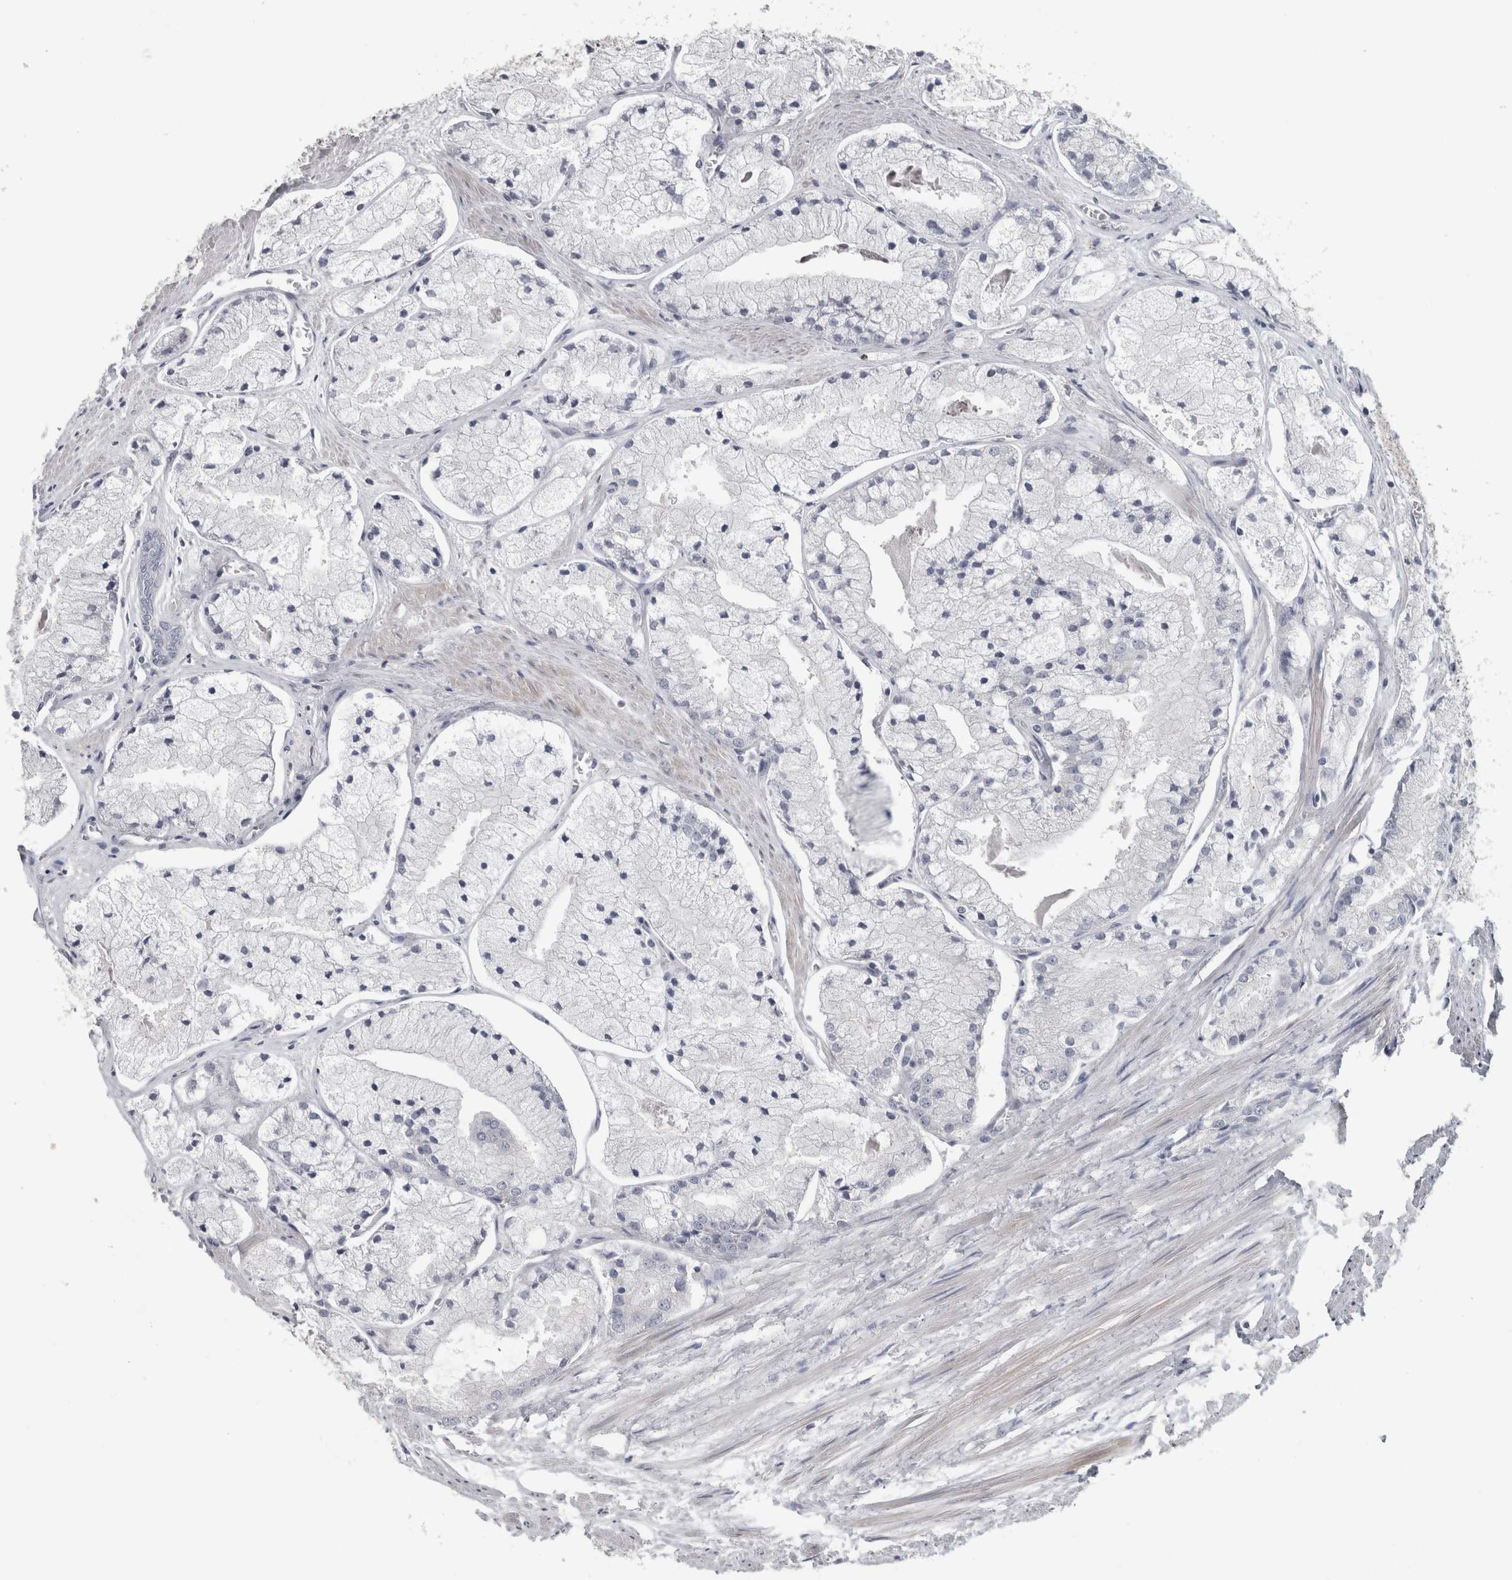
{"staining": {"intensity": "negative", "quantity": "none", "location": "none"}, "tissue": "prostate cancer", "cell_type": "Tumor cells", "image_type": "cancer", "snomed": [{"axis": "morphology", "description": "Adenocarcinoma, High grade"}, {"axis": "topography", "description": "Prostate"}], "caption": "An image of prostate cancer stained for a protein demonstrates no brown staining in tumor cells.", "gene": "RBM28", "patient": {"sex": "male", "age": 50}}